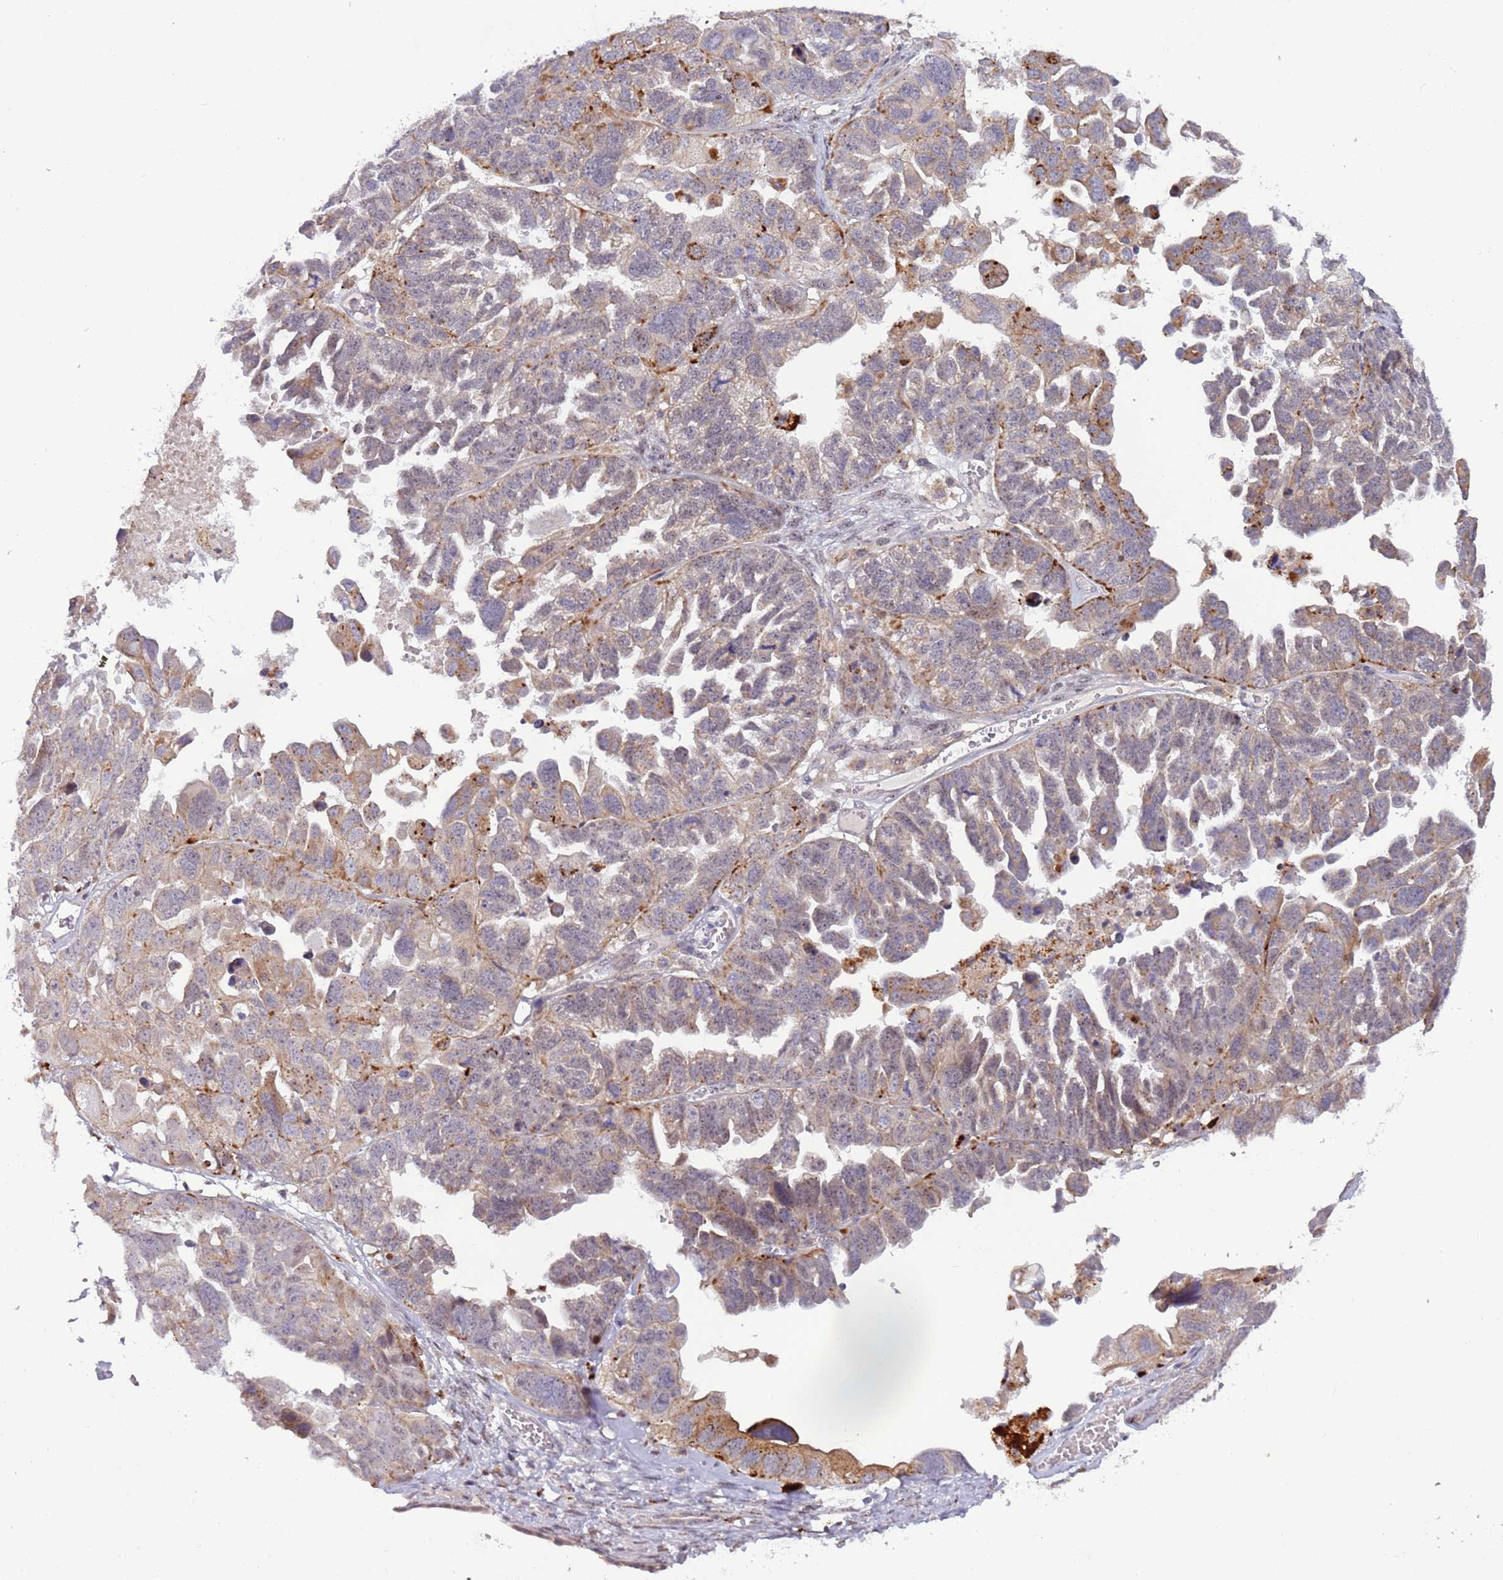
{"staining": {"intensity": "moderate", "quantity": "<25%", "location": "cytoplasmic/membranous"}, "tissue": "ovarian cancer", "cell_type": "Tumor cells", "image_type": "cancer", "snomed": [{"axis": "morphology", "description": "Cystadenocarcinoma, serous, NOS"}, {"axis": "topography", "description": "Ovary"}], "caption": "Ovarian serous cystadenocarcinoma was stained to show a protein in brown. There is low levels of moderate cytoplasmic/membranous positivity in about <25% of tumor cells.", "gene": "TRIM27", "patient": {"sex": "female", "age": 79}}